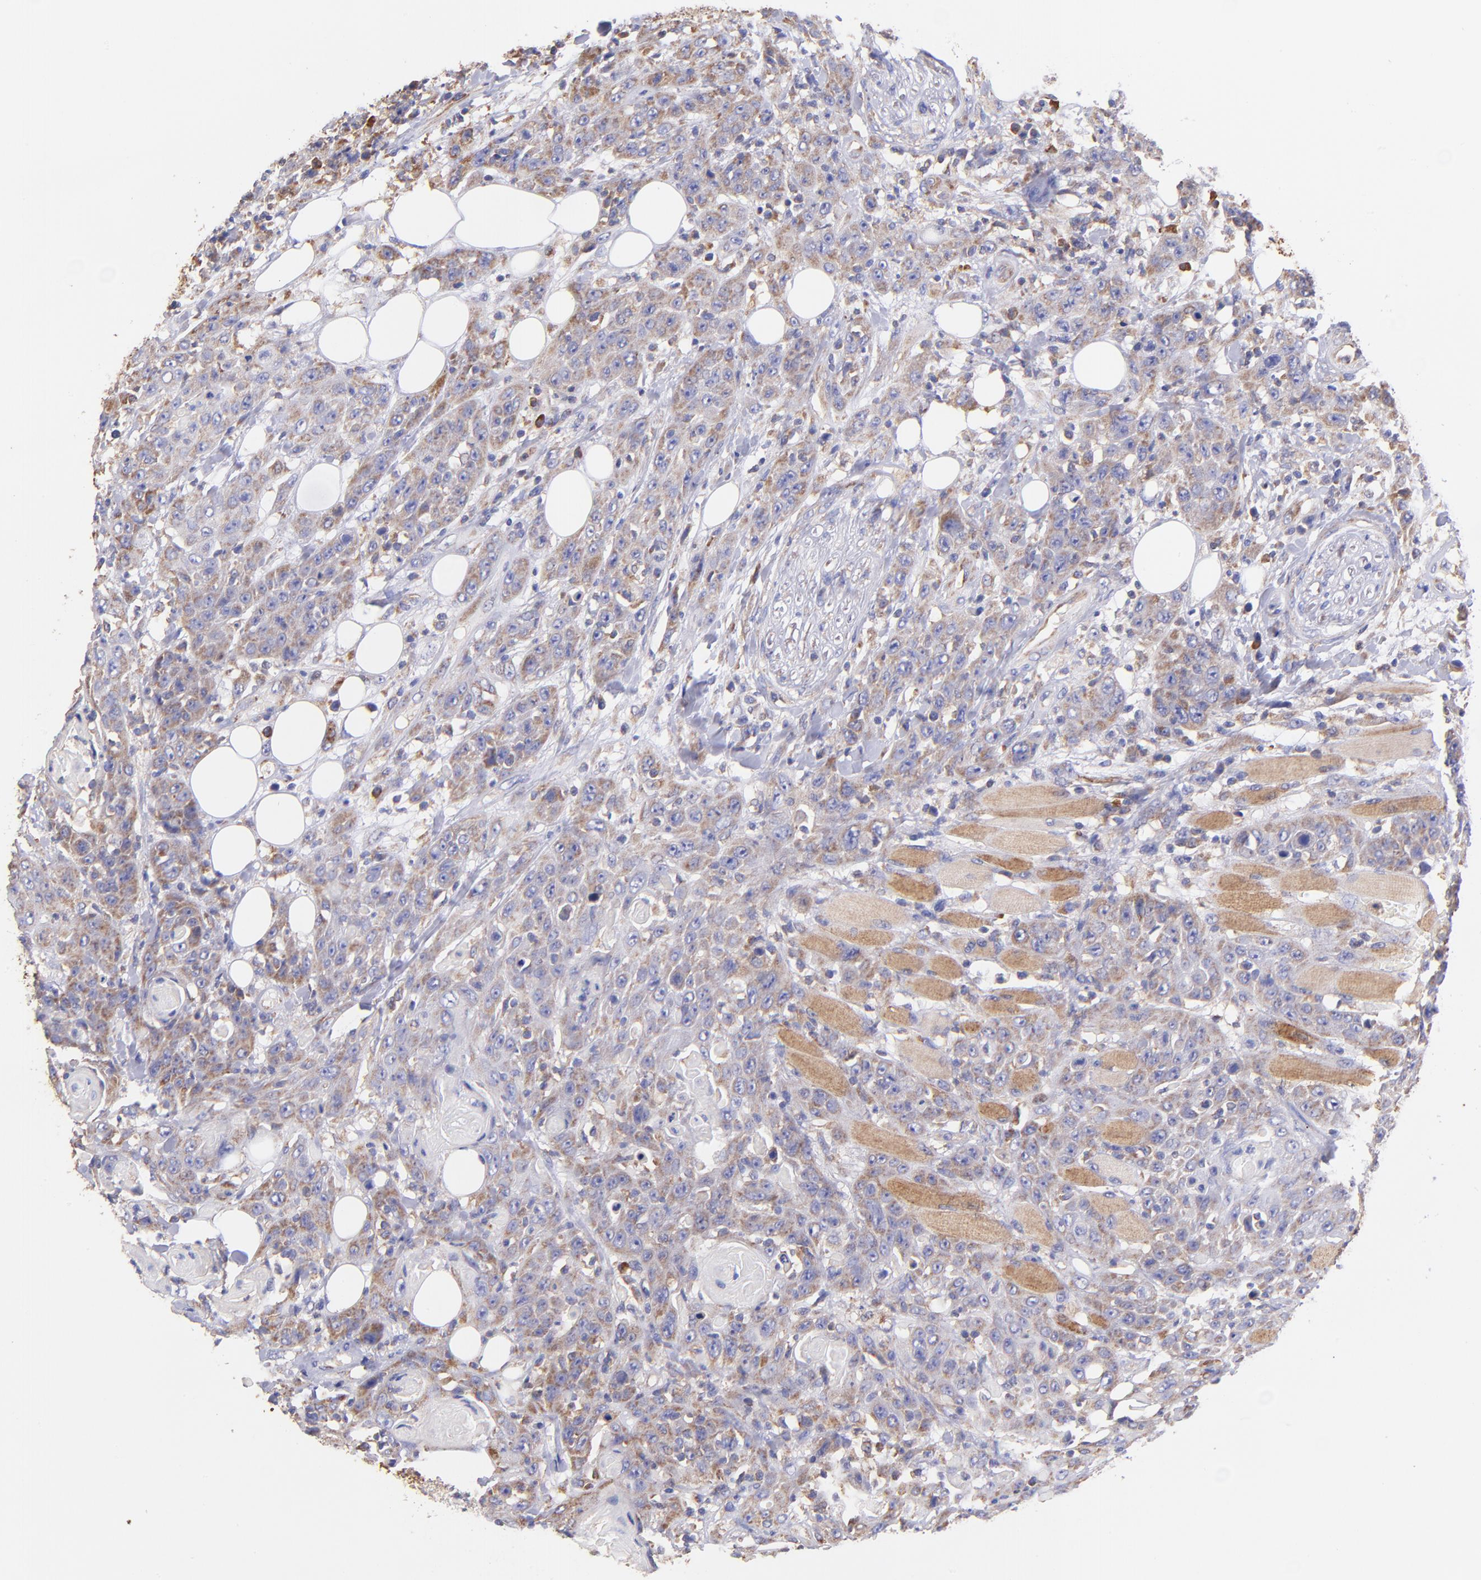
{"staining": {"intensity": "weak", "quantity": "25%-75%", "location": "cytoplasmic/membranous"}, "tissue": "head and neck cancer", "cell_type": "Tumor cells", "image_type": "cancer", "snomed": [{"axis": "morphology", "description": "Squamous cell carcinoma, NOS"}, {"axis": "topography", "description": "Head-Neck"}], "caption": "Protein staining demonstrates weak cytoplasmic/membranous staining in about 25%-75% of tumor cells in squamous cell carcinoma (head and neck). The staining was performed using DAB to visualize the protein expression in brown, while the nuclei were stained in blue with hematoxylin (Magnification: 20x).", "gene": "PREX1", "patient": {"sex": "female", "age": 84}}